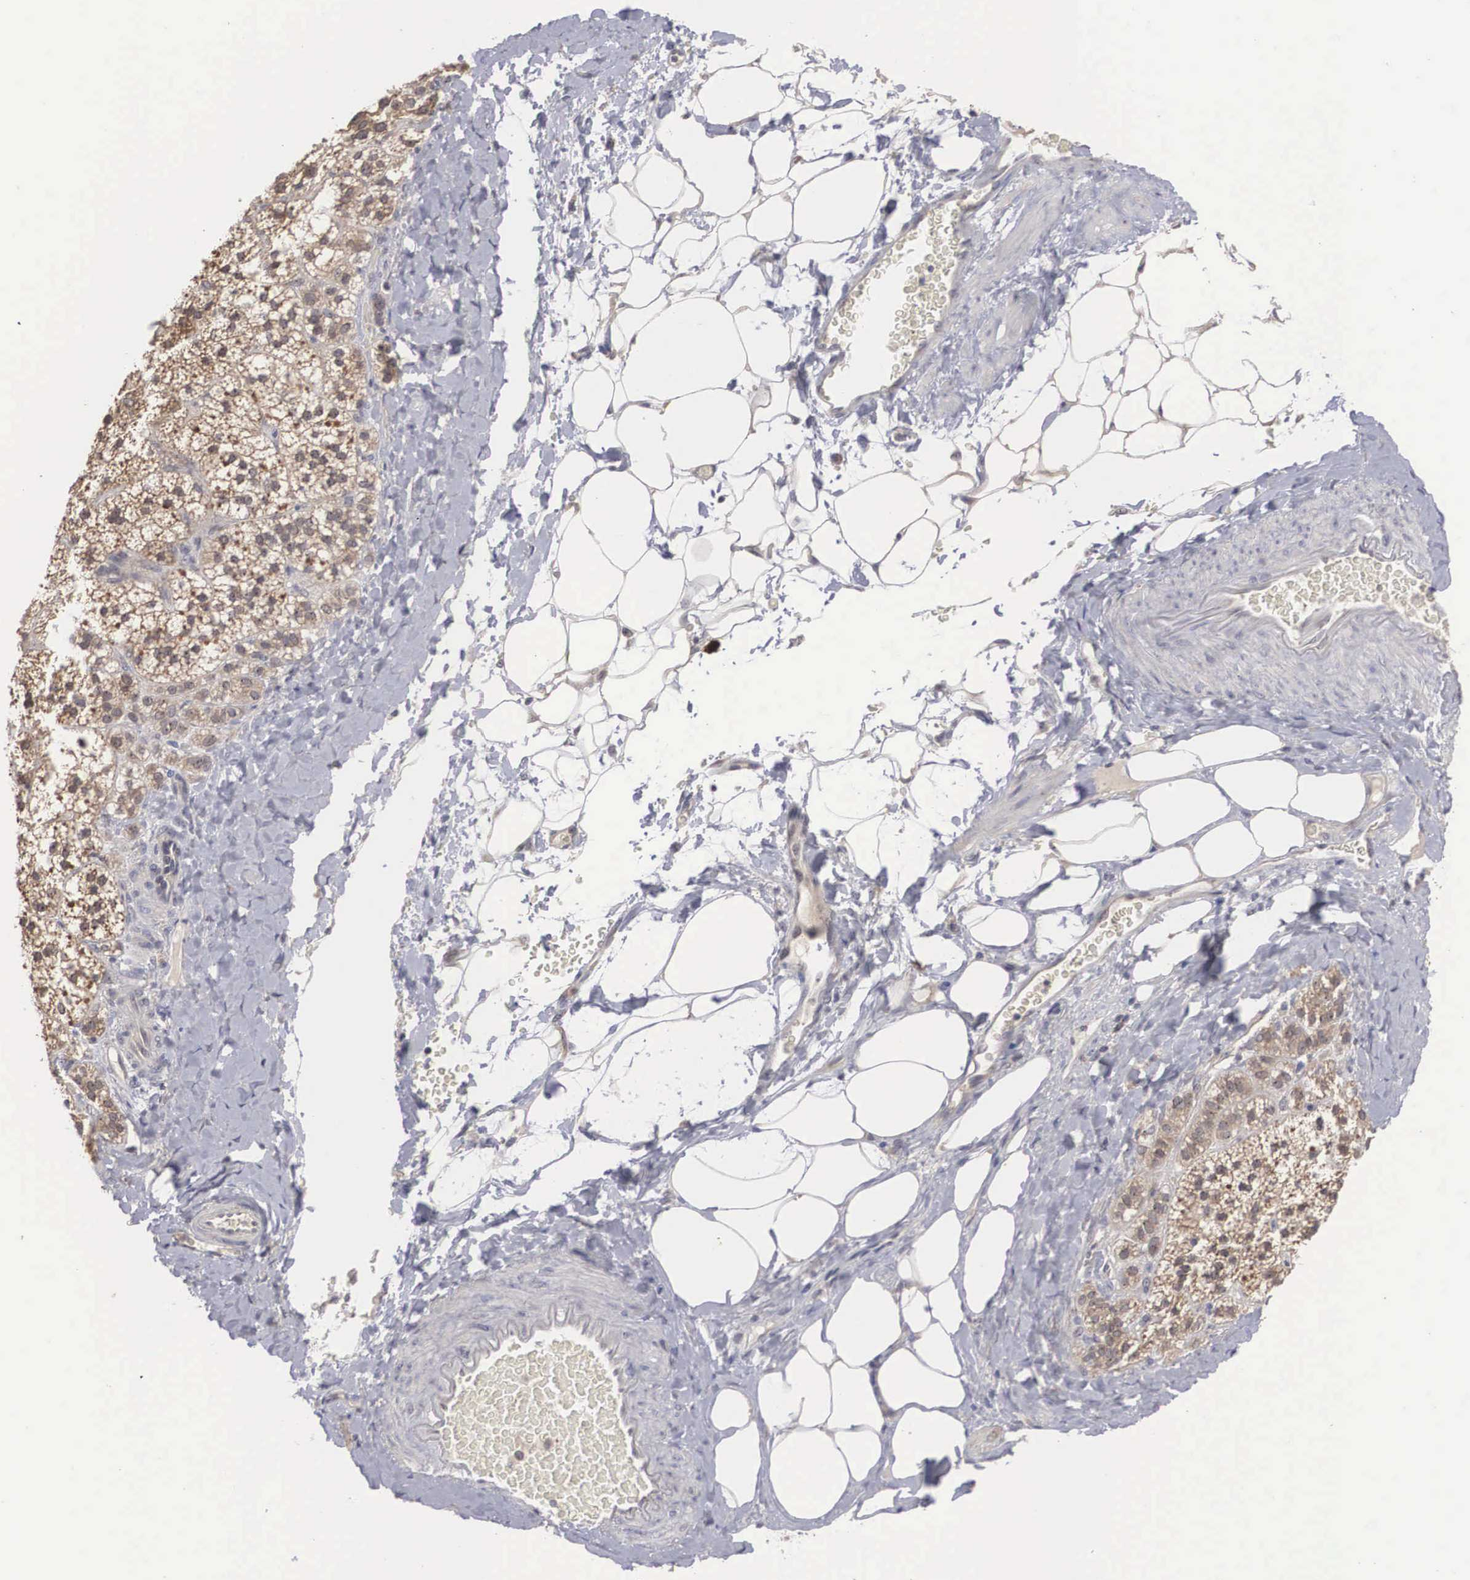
{"staining": {"intensity": "moderate", "quantity": ">75%", "location": "cytoplasmic/membranous"}, "tissue": "adrenal gland", "cell_type": "Glandular cells", "image_type": "normal", "snomed": [{"axis": "morphology", "description": "Normal tissue, NOS"}, {"axis": "topography", "description": "Adrenal gland"}], "caption": "The photomicrograph reveals immunohistochemical staining of benign adrenal gland. There is moderate cytoplasmic/membranous expression is present in about >75% of glandular cells.", "gene": "AMN", "patient": {"sex": "male", "age": 53}}